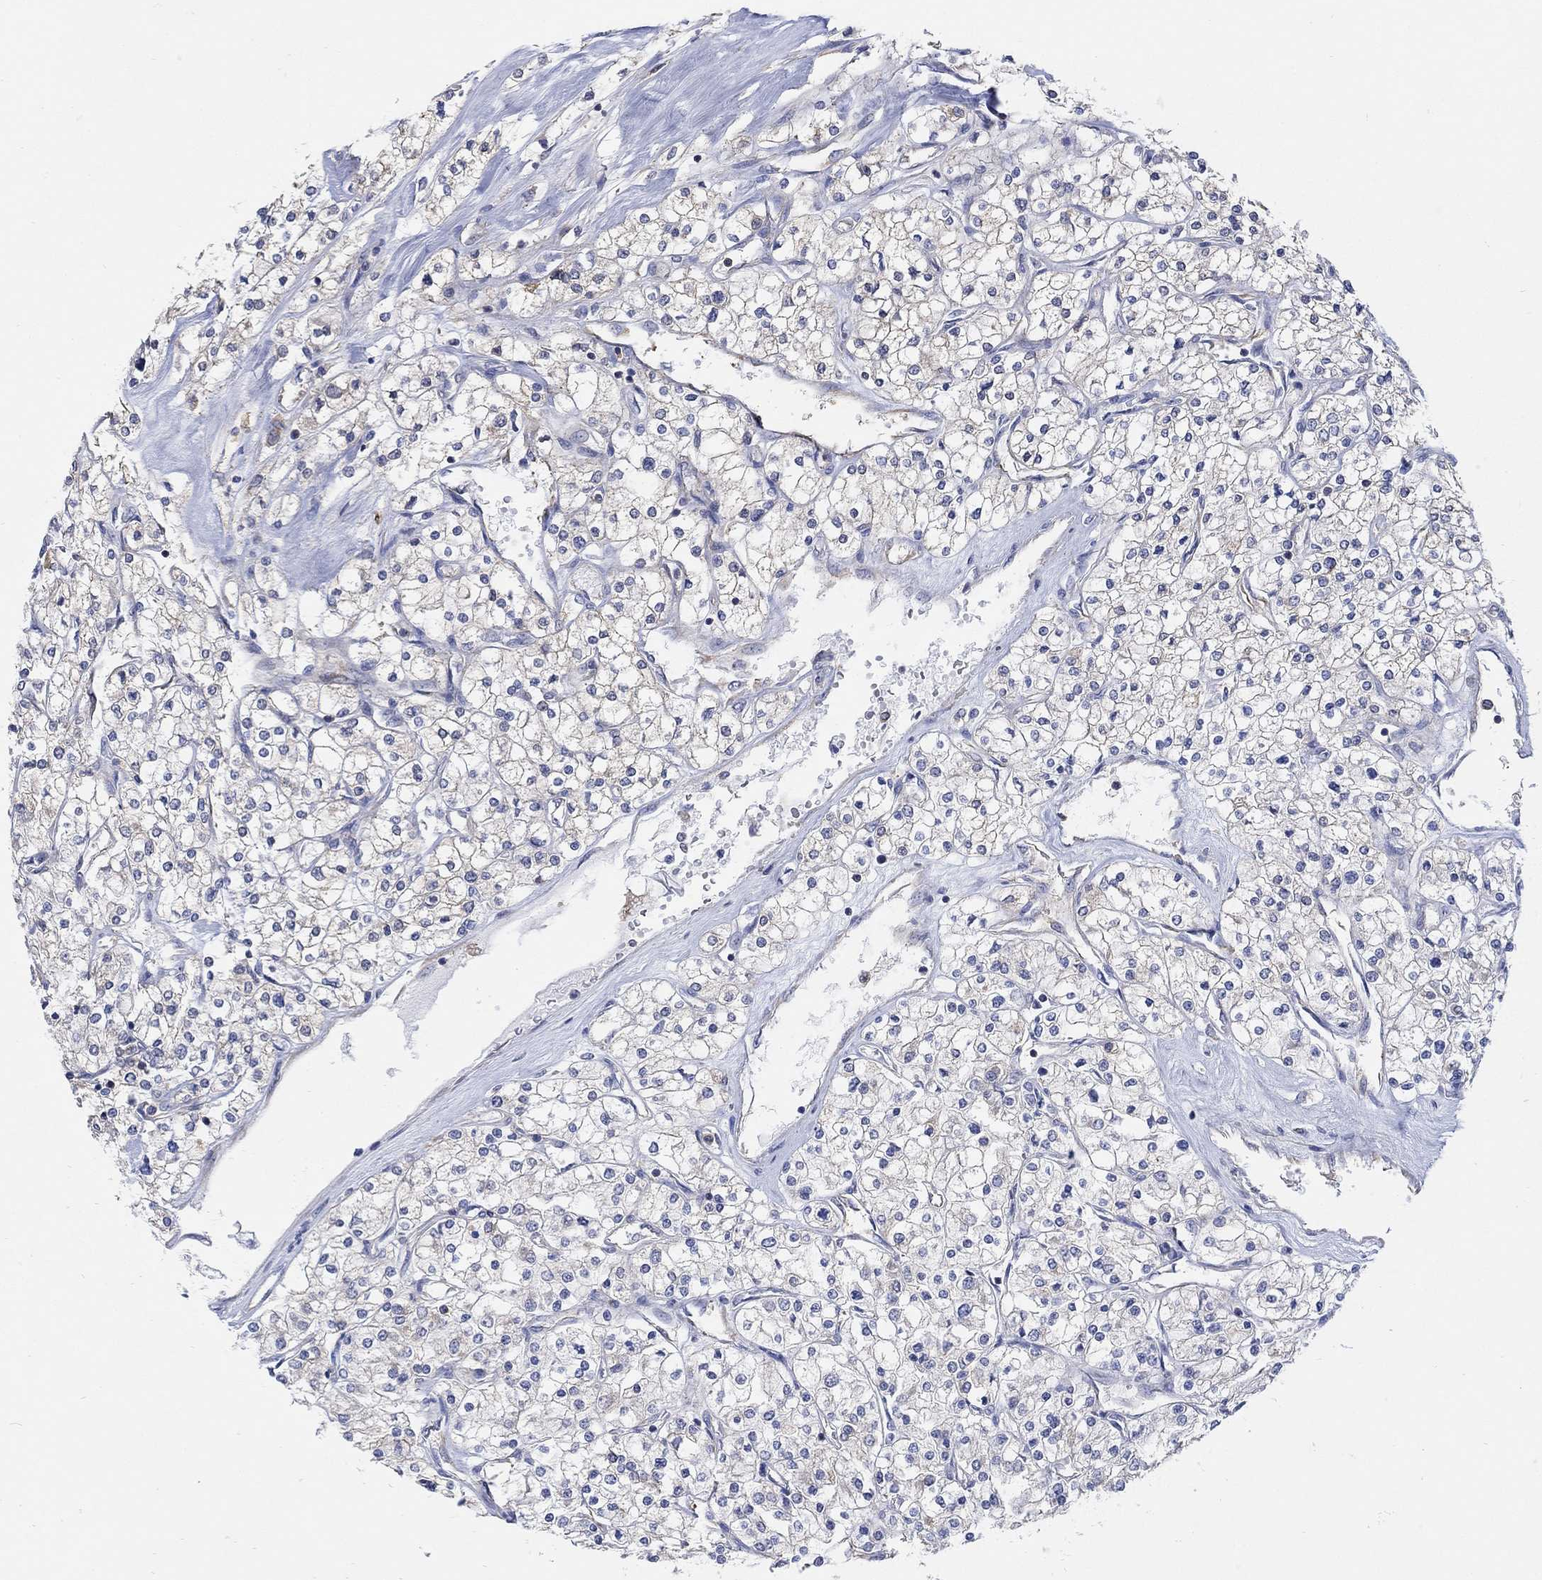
{"staining": {"intensity": "negative", "quantity": "none", "location": "none"}, "tissue": "renal cancer", "cell_type": "Tumor cells", "image_type": "cancer", "snomed": [{"axis": "morphology", "description": "Adenocarcinoma, NOS"}, {"axis": "topography", "description": "Kidney"}], "caption": "Tumor cells show no significant staining in renal adenocarcinoma.", "gene": "TEKT3", "patient": {"sex": "male", "age": 80}}